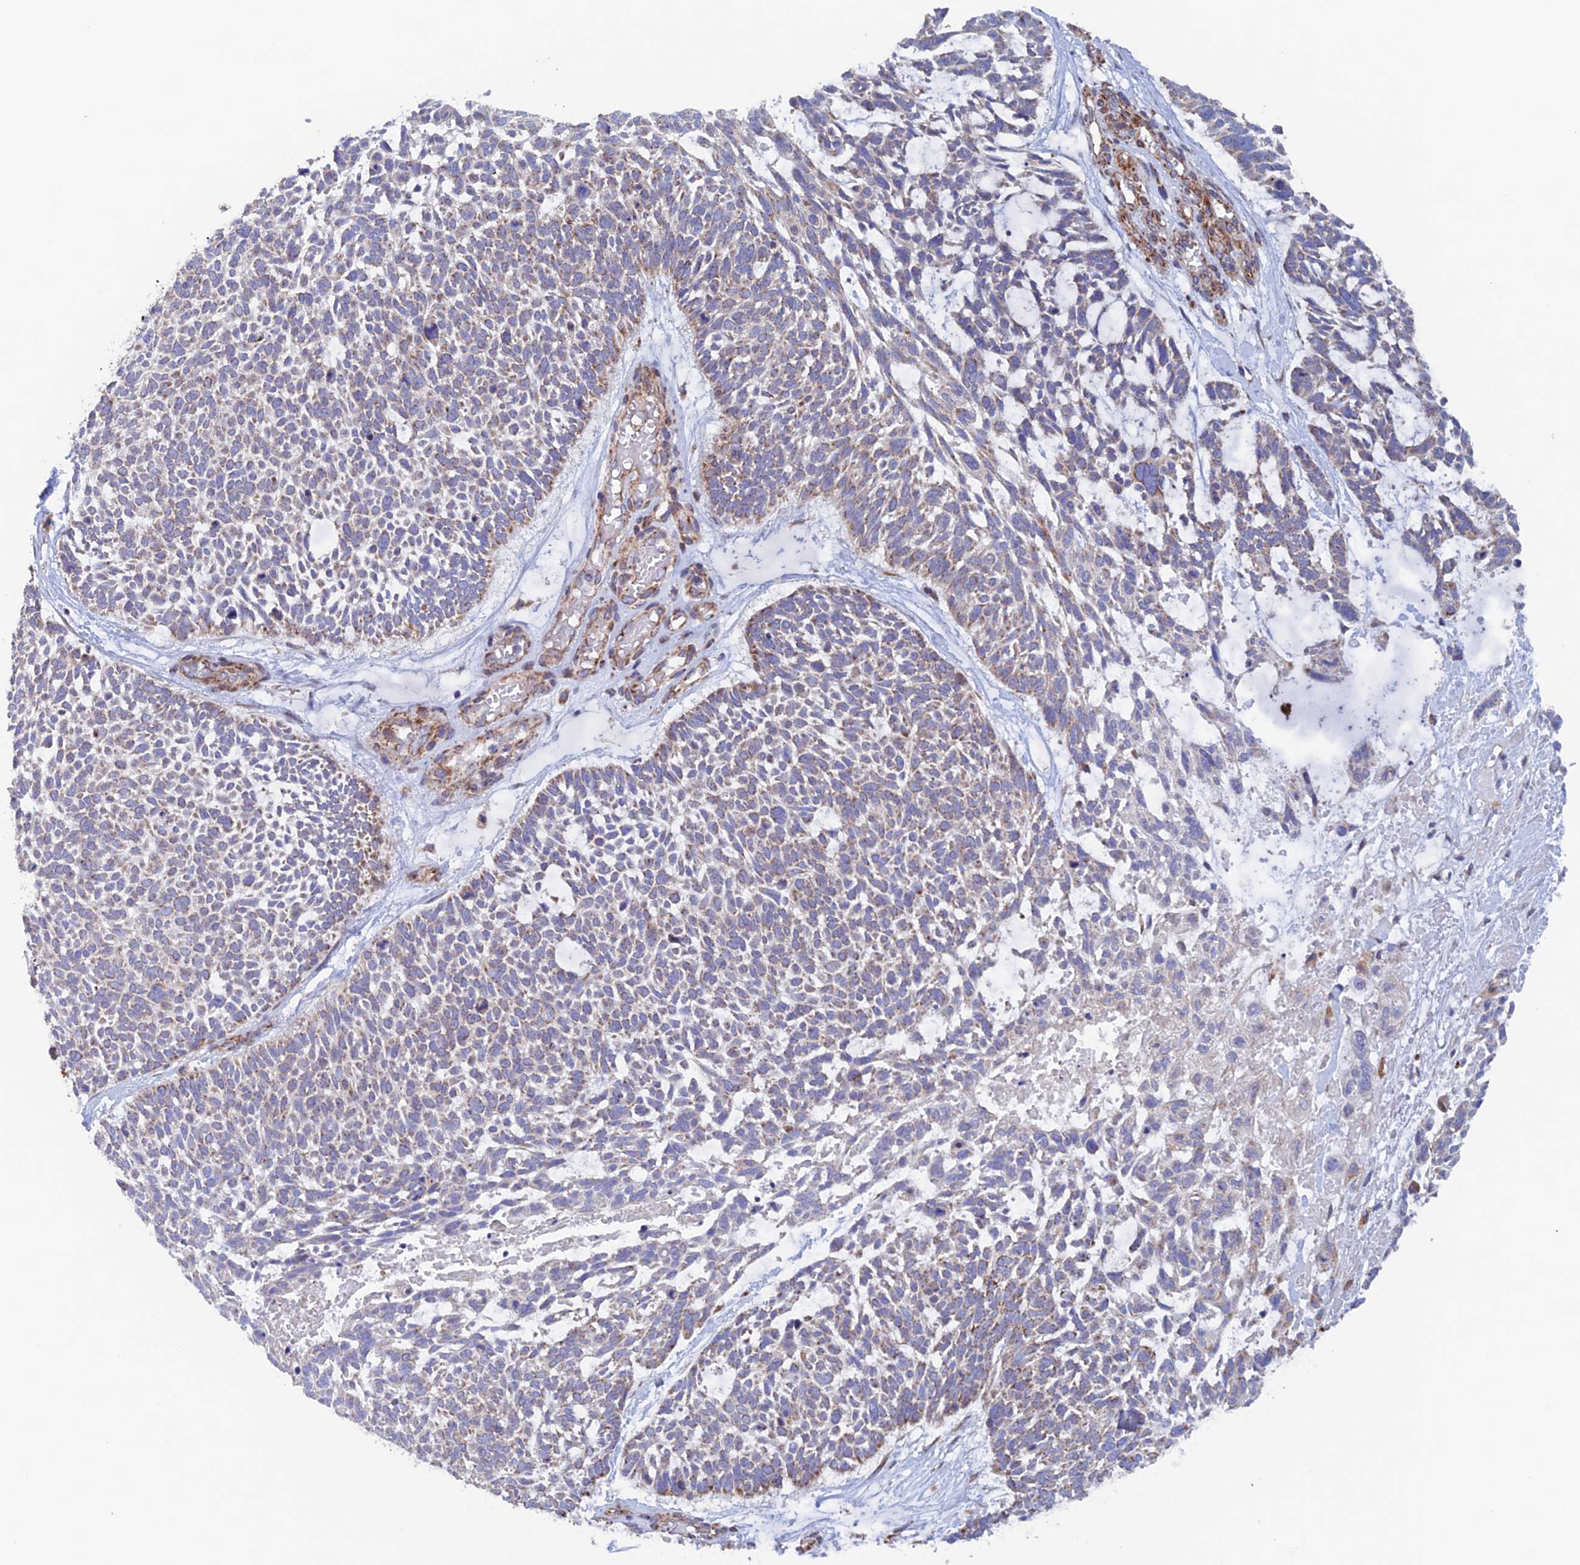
{"staining": {"intensity": "weak", "quantity": "<25%", "location": "cytoplasmic/membranous"}, "tissue": "skin cancer", "cell_type": "Tumor cells", "image_type": "cancer", "snomed": [{"axis": "morphology", "description": "Basal cell carcinoma"}, {"axis": "topography", "description": "Skin"}], "caption": "An image of skin cancer (basal cell carcinoma) stained for a protein shows no brown staining in tumor cells.", "gene": "MRPL1", "patient": {"sex": "male", "age": 88}}